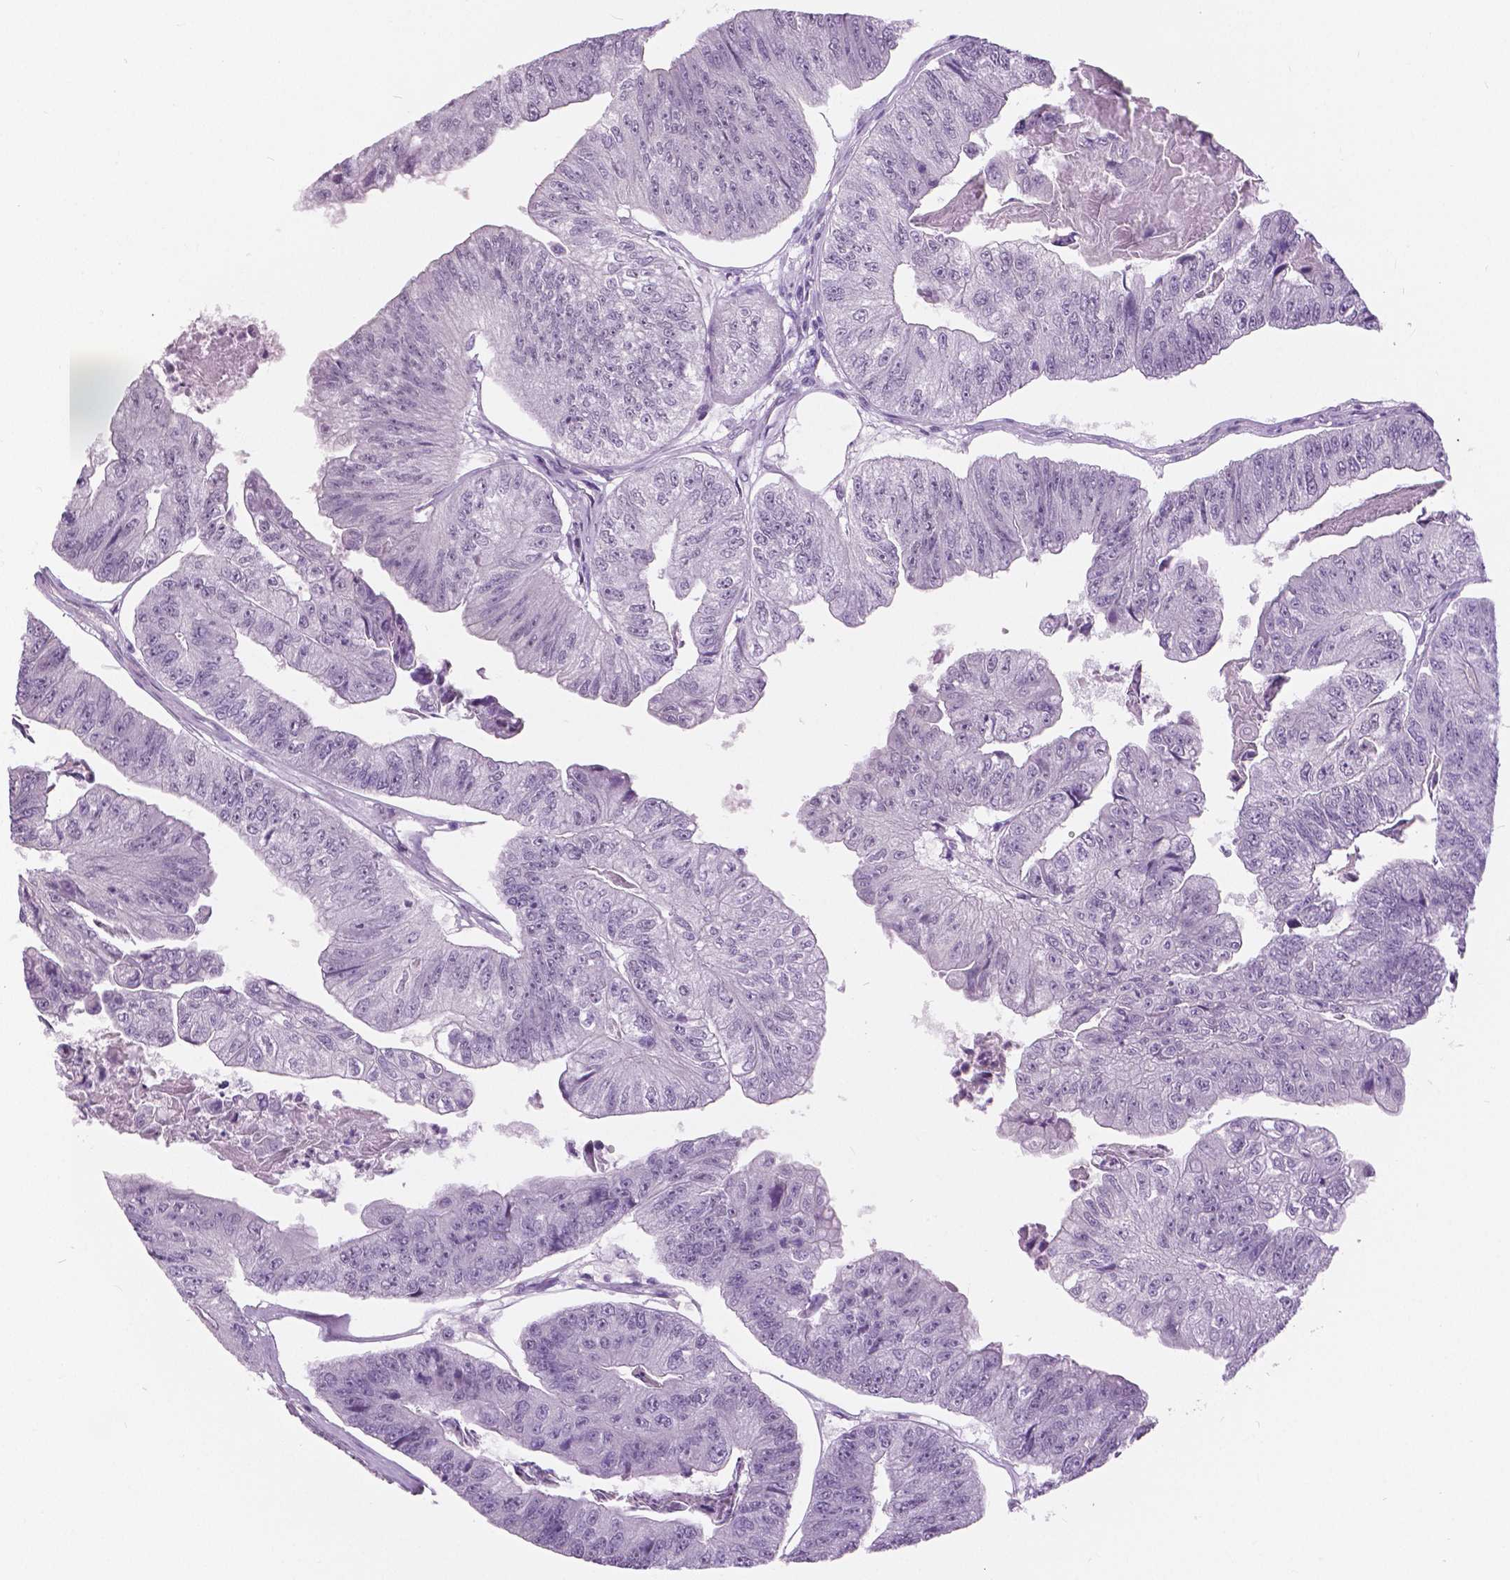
{"staining": {"intensity": "negative", "quantity": "none", "location": "none"}, "tissue": "colorectal cancer", "cell_type": "Tumor cells", "image_type": "cancer", "snomed": [{"axis": "morphology", "description": "Adenocarcinoma, NOS"}, {"axis": "topography", "description": "Colon"}], "caption": "Micrograph shows no significant protein expression in tumor cells of colorectal cancer. The staining is performed using DAB brown chromogen with nuclei counter-stained in using hematoxylin.", "gene": "MYOM1", "patient": {"sex": "female", "age": 67}}